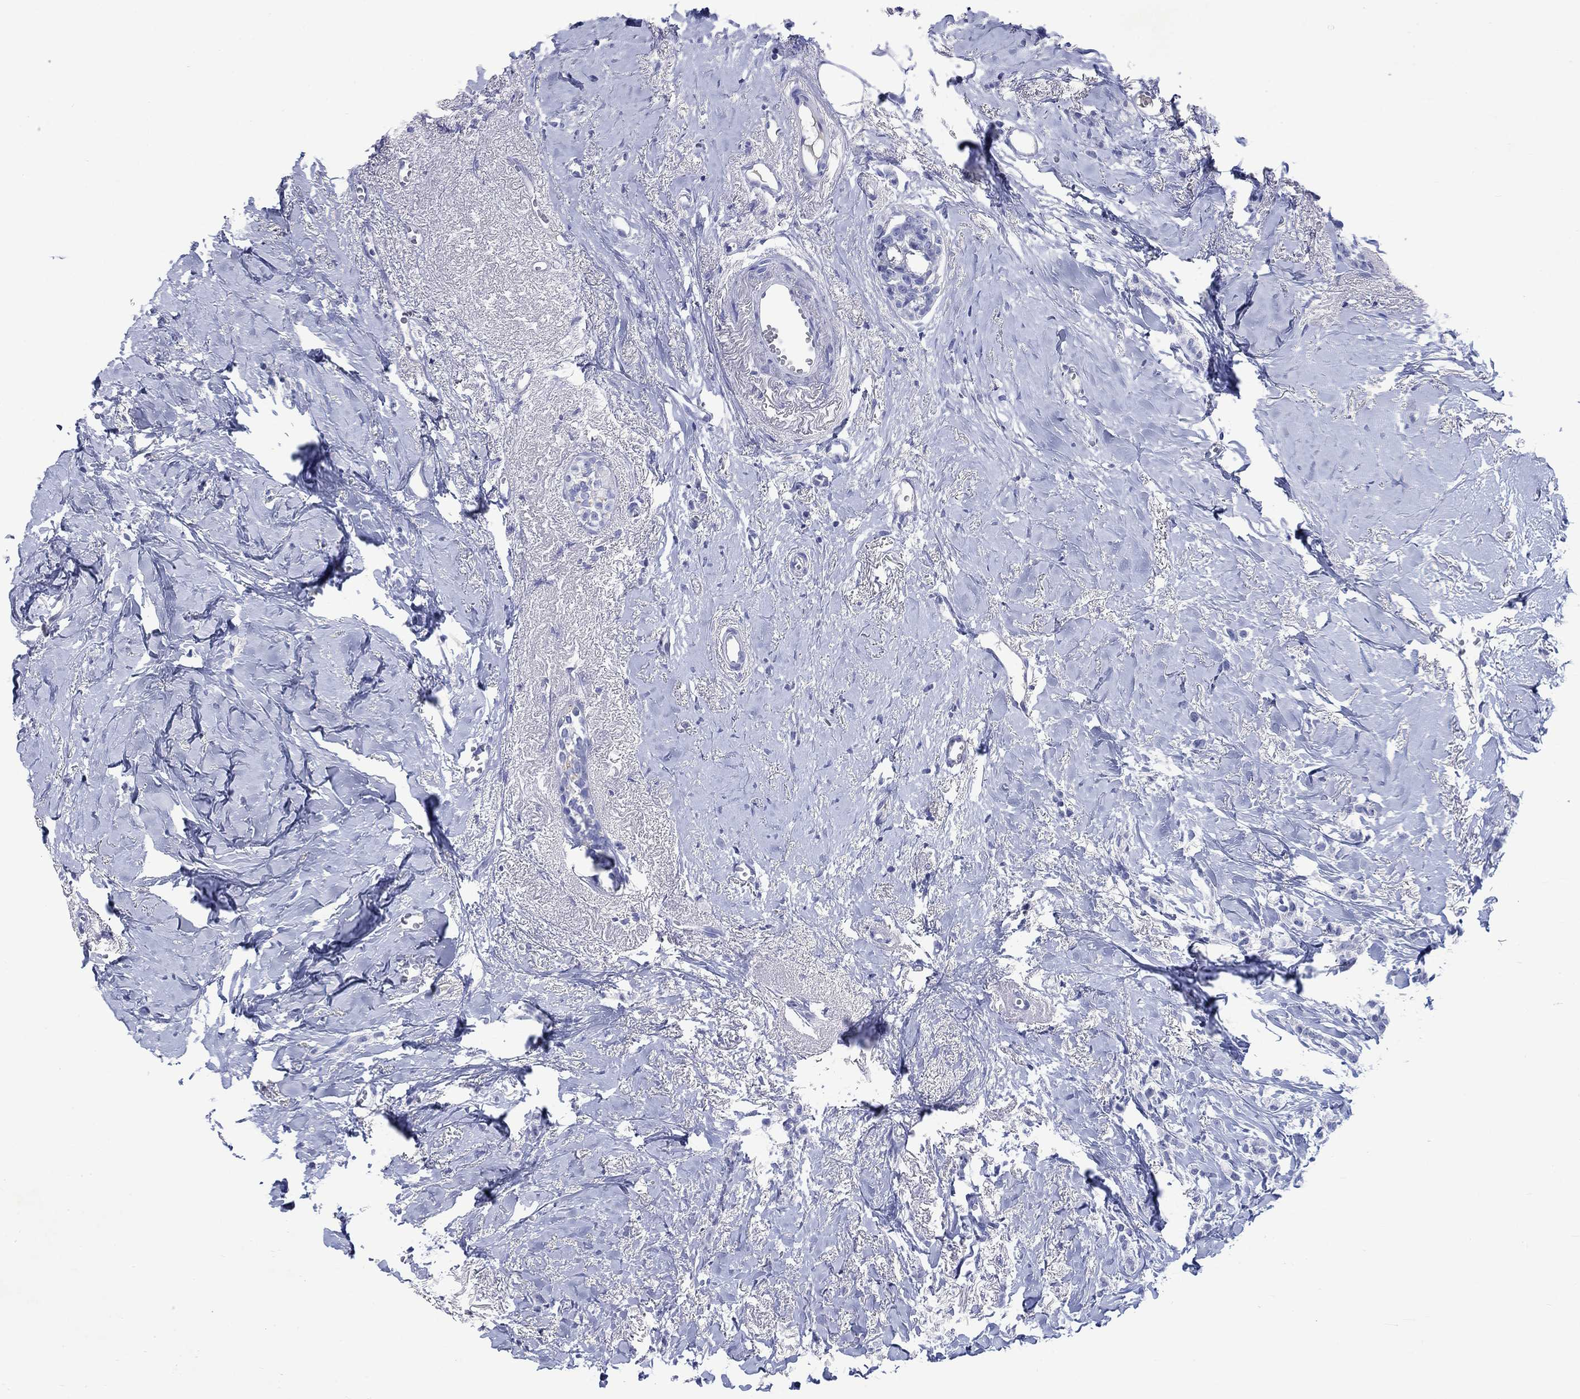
{"staining": {"intensity": "negative", "quantity": "none", "location": "none"}, "tissue": "breast cancer", "cell_type": "Tumor cells", "image_type": "cancer", "snomed": [{"axis": "morphology", "description": "Duct carcinoma"}, {"axis": "topography", "description": "Breast"}], "caption": "IHC photomicrograph of neoplastic tissue: breast cancer stained with DAB shows no significant protein expression in tumor cells. The staining is performed using DAB (3,3'-diaminobenzidine) brown chromogen with nuclei counter-stained in using hematoxylin.", "gene": "CACNG3", "patient": {"sex": "female", "age": 85}}